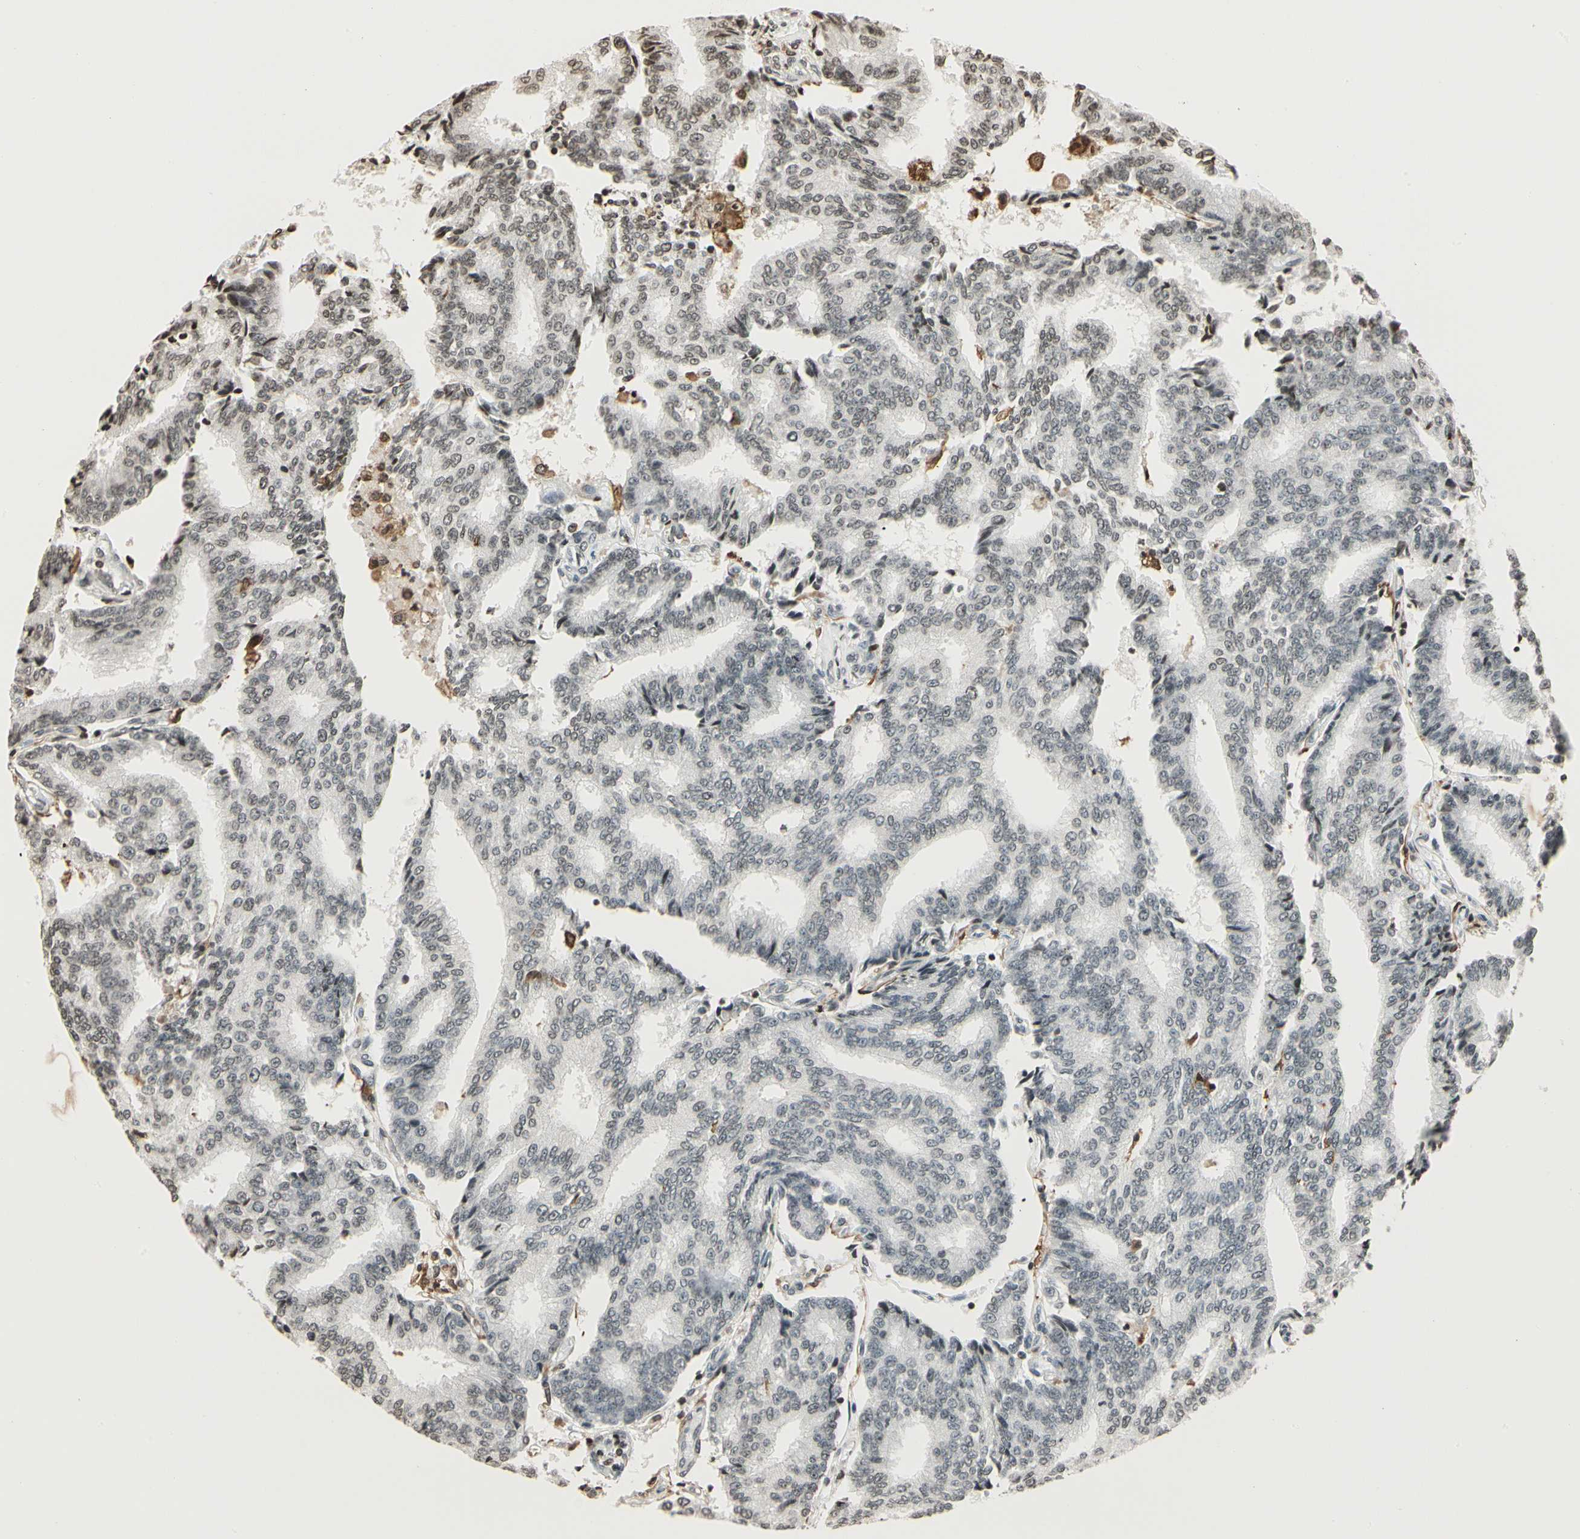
{"staining": {"intensity": "weak", "quantity": "25%-75%", "location": "nuclear"}, "tissue": "prostate cancer", "cell_type": "Tumor cells", "image_type": "cancer", "snomed": [{"axis": "morphology", "description": "Adenocarcinoma, High grade"}, {"axis": "topography", "description": "Prostate"}], "caption": "Protein staining of prostate cancer tissue reveals weak nuclear staining in approximately 25%-75% of tumor cells.", "gene": "FER", "patient": {"sex": "male", "age": 55}}